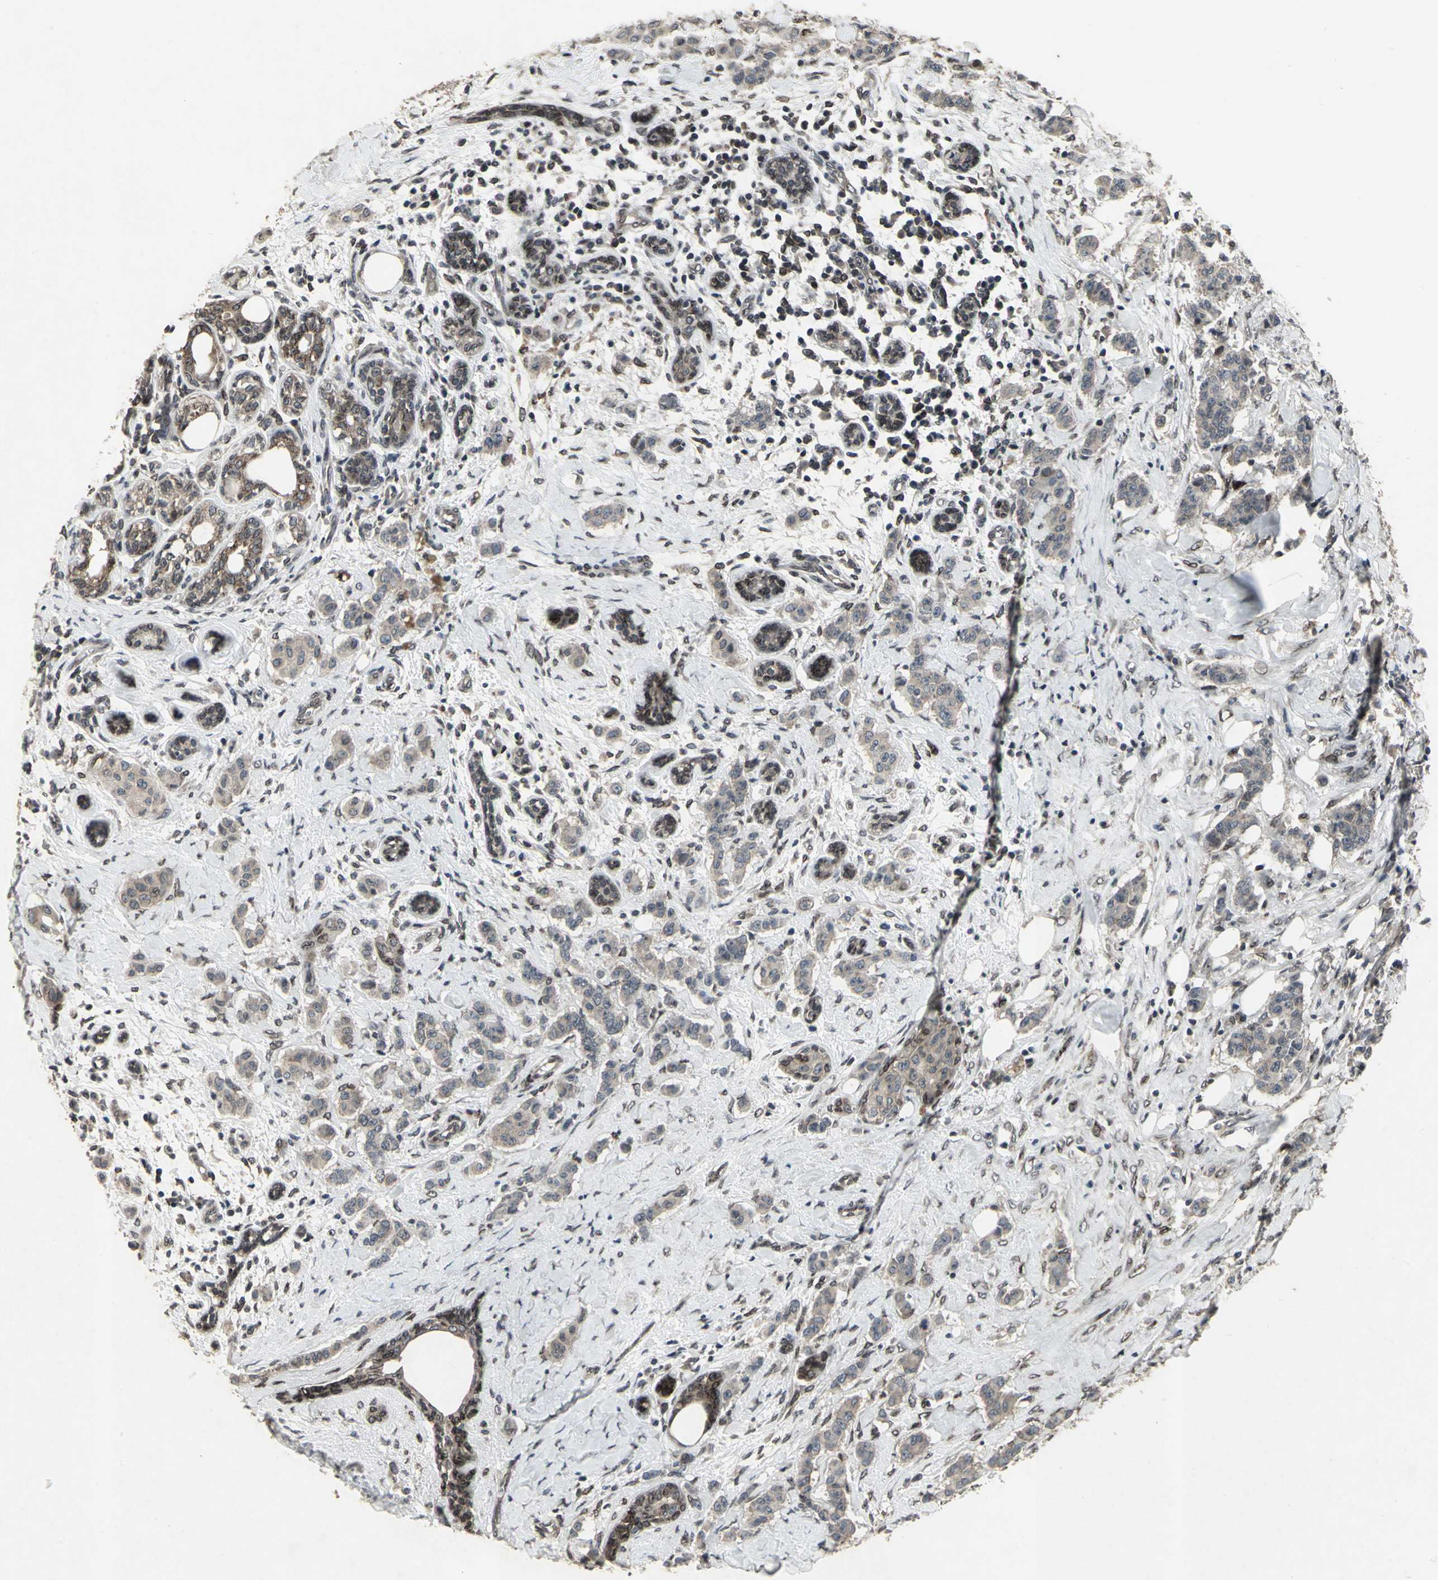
{"staining": {"intensity": "moderate", "quantity": ">75%", "location": "cytoplasmic/membranous"}, "tissue": "breast cancer", "cell_type": "Tumor cells", "image_type": "cancer", "snomed": [{"axis": "morphology", "description": "Duct carcinoma"}, {"axis": "topography", "description": "Breast"}], "caption": "The micrograph displays staining of breast cancer, revealing moderate cytoplasmic/membranous protein positivity (brown color) within tumor cells. (IHC, brightfield microscopy, high magnification).", "gene": "SH2B3", "patient": {"sex": "female", "age": 40}}